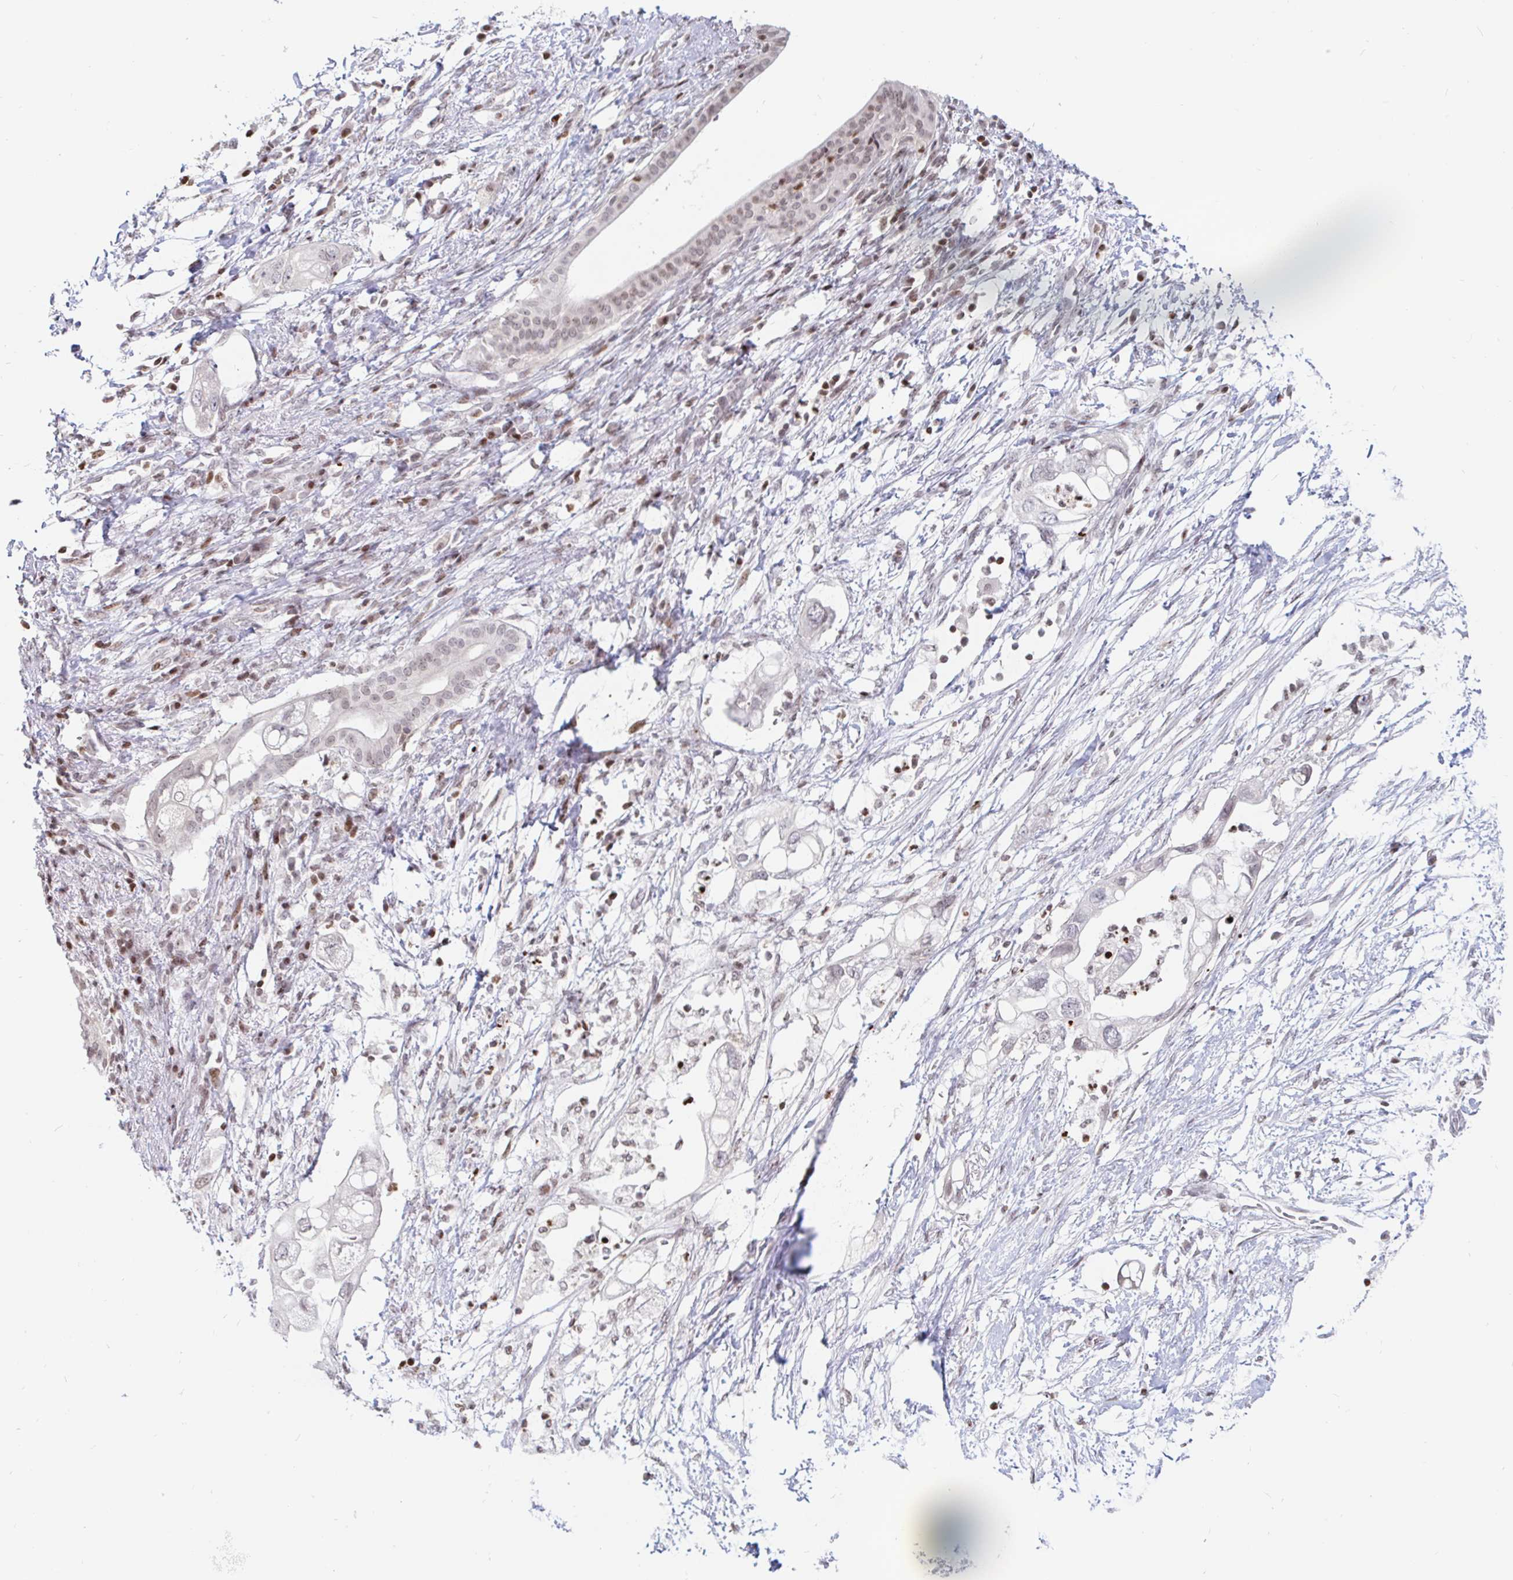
{"staining": {"intensity": "moderate", "quantity": "<25%", "location": "nuclear"}, "tissue": "pancreatic cancer", "cell_type": "Tumor cells", "image_type": "cancer", "snomed": [{"axis": "morphology", "description": "Adenocarcinoma, NOS"}, {"axis": "topography", "description": "Pancreas"}], "caption": "Immunohistochemical staining of adenocarcinoma (pancreatic) exhibits low levels of moderate nuclear protein positivity in approximately <25% of tumor cells. (DAB (3,3'-diaminobenzidine) IHC with brightfield microscopy, high magnification).", "gene": "HOXC10", "patient": {"sex": "female", "age": 72}}